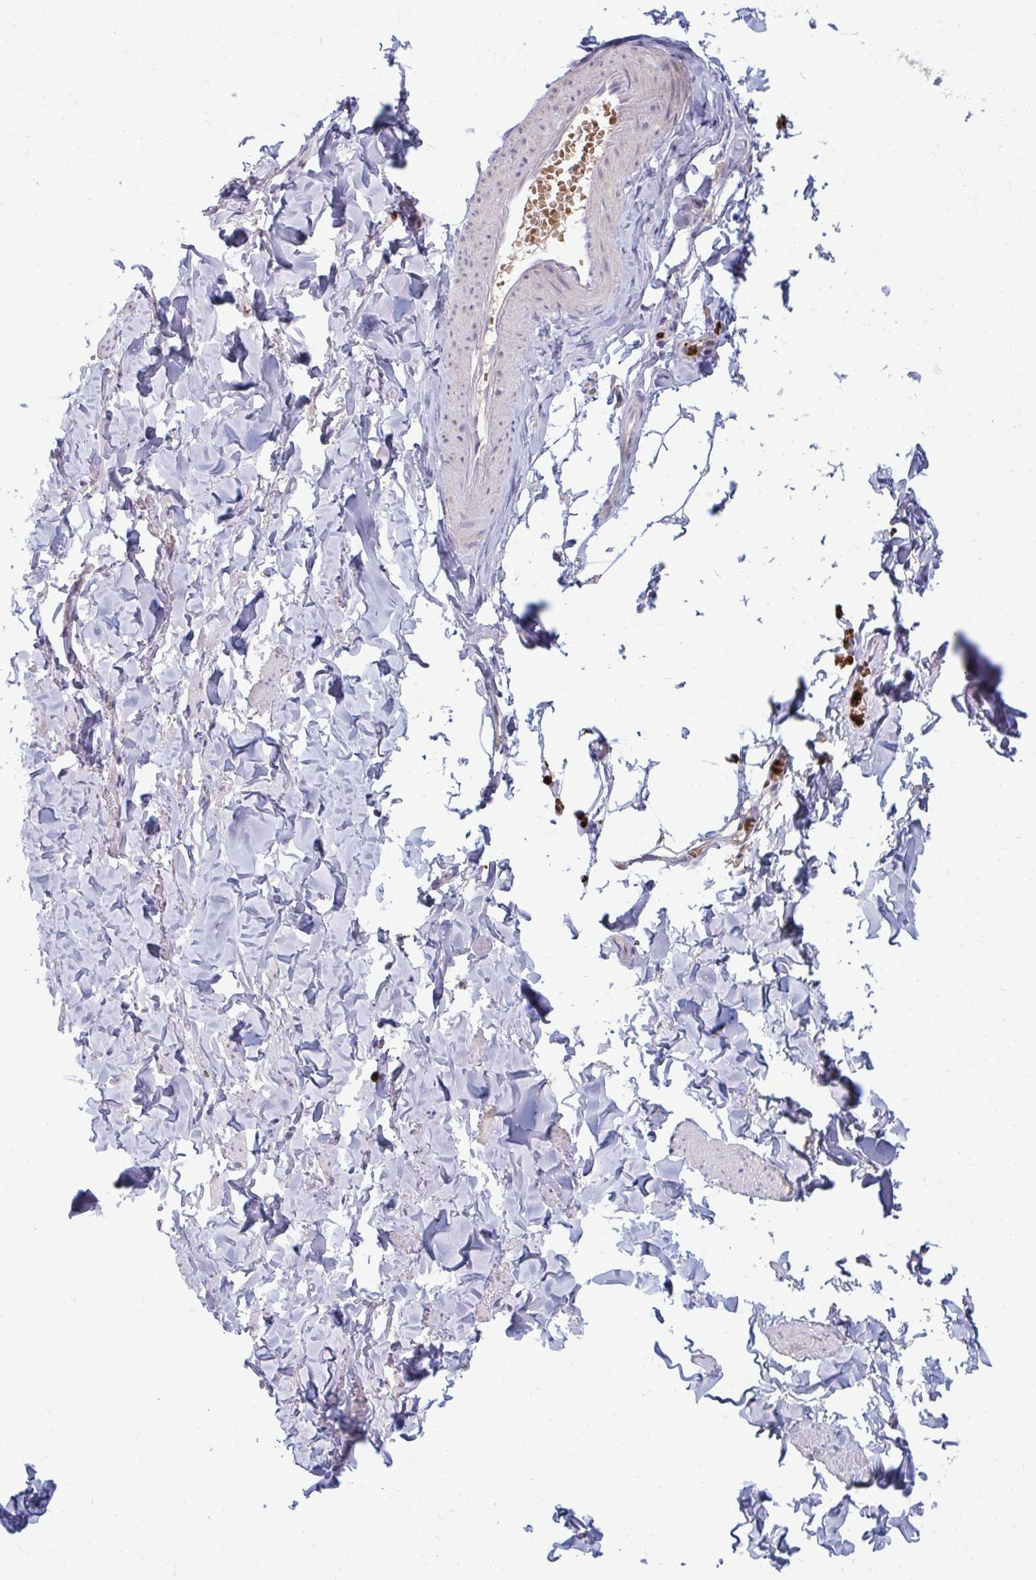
{"staining": {"intensity": "negative", "quantity": "none", "location": "none"}, "tissue": "soft tissue", "cell_type": "Fibroblasts", "image_type": "normal", "snomed": [{"axis": "morphology", "description": "Normal tissue, NOS"}, {"axis": "topography", "description": "Vulva"}, {"axis": "topography", "description": "Peripheral nerve tissue"}], "caption": "Immunohistochemical staining of benign soft tissue demonstrates no significant expression in fibroblasts. (Stains: DAB (3,3'-diaminobenzidine) IHC with hematoxylin counter stain, Microscopy: brightfield microscopy at high magnification).", "gene": "RAB33A", "patient": {"sex": "female", "age": 66}}